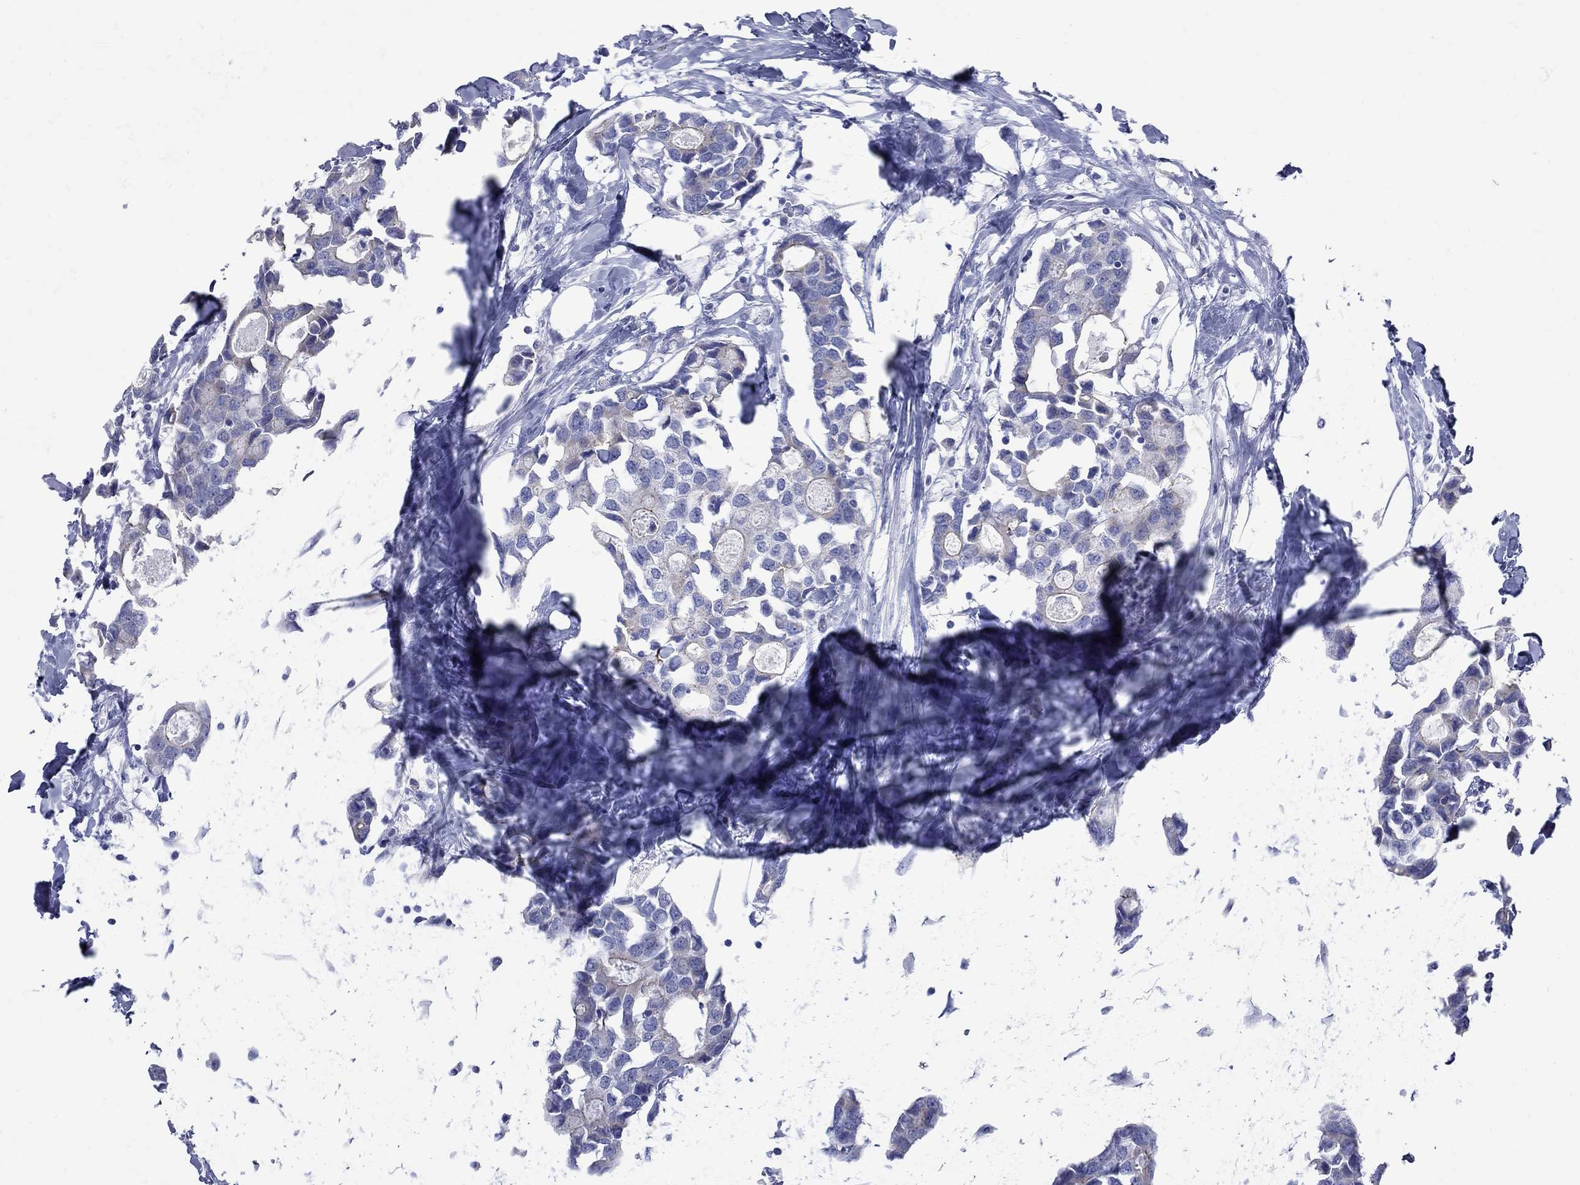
{"staining": {"intensity": "weak", "quantity": "<25%", "location": "cytoplasmic/membranous"}, "tissue": "breast cancer", "cell_type": "Tumor cells", "image_type": "cancer", "snomed": [{"axis": "morphology", "description": "Duct carcinoma"}, {"axis": "topography", "description": "Breast"}], "caption": "Immunohistochemistry of human breast intraductal carcinoma shows no staining in tumor cells.", "gene": "PDZD3", "patient": {"sex": "female", "age": 83}}